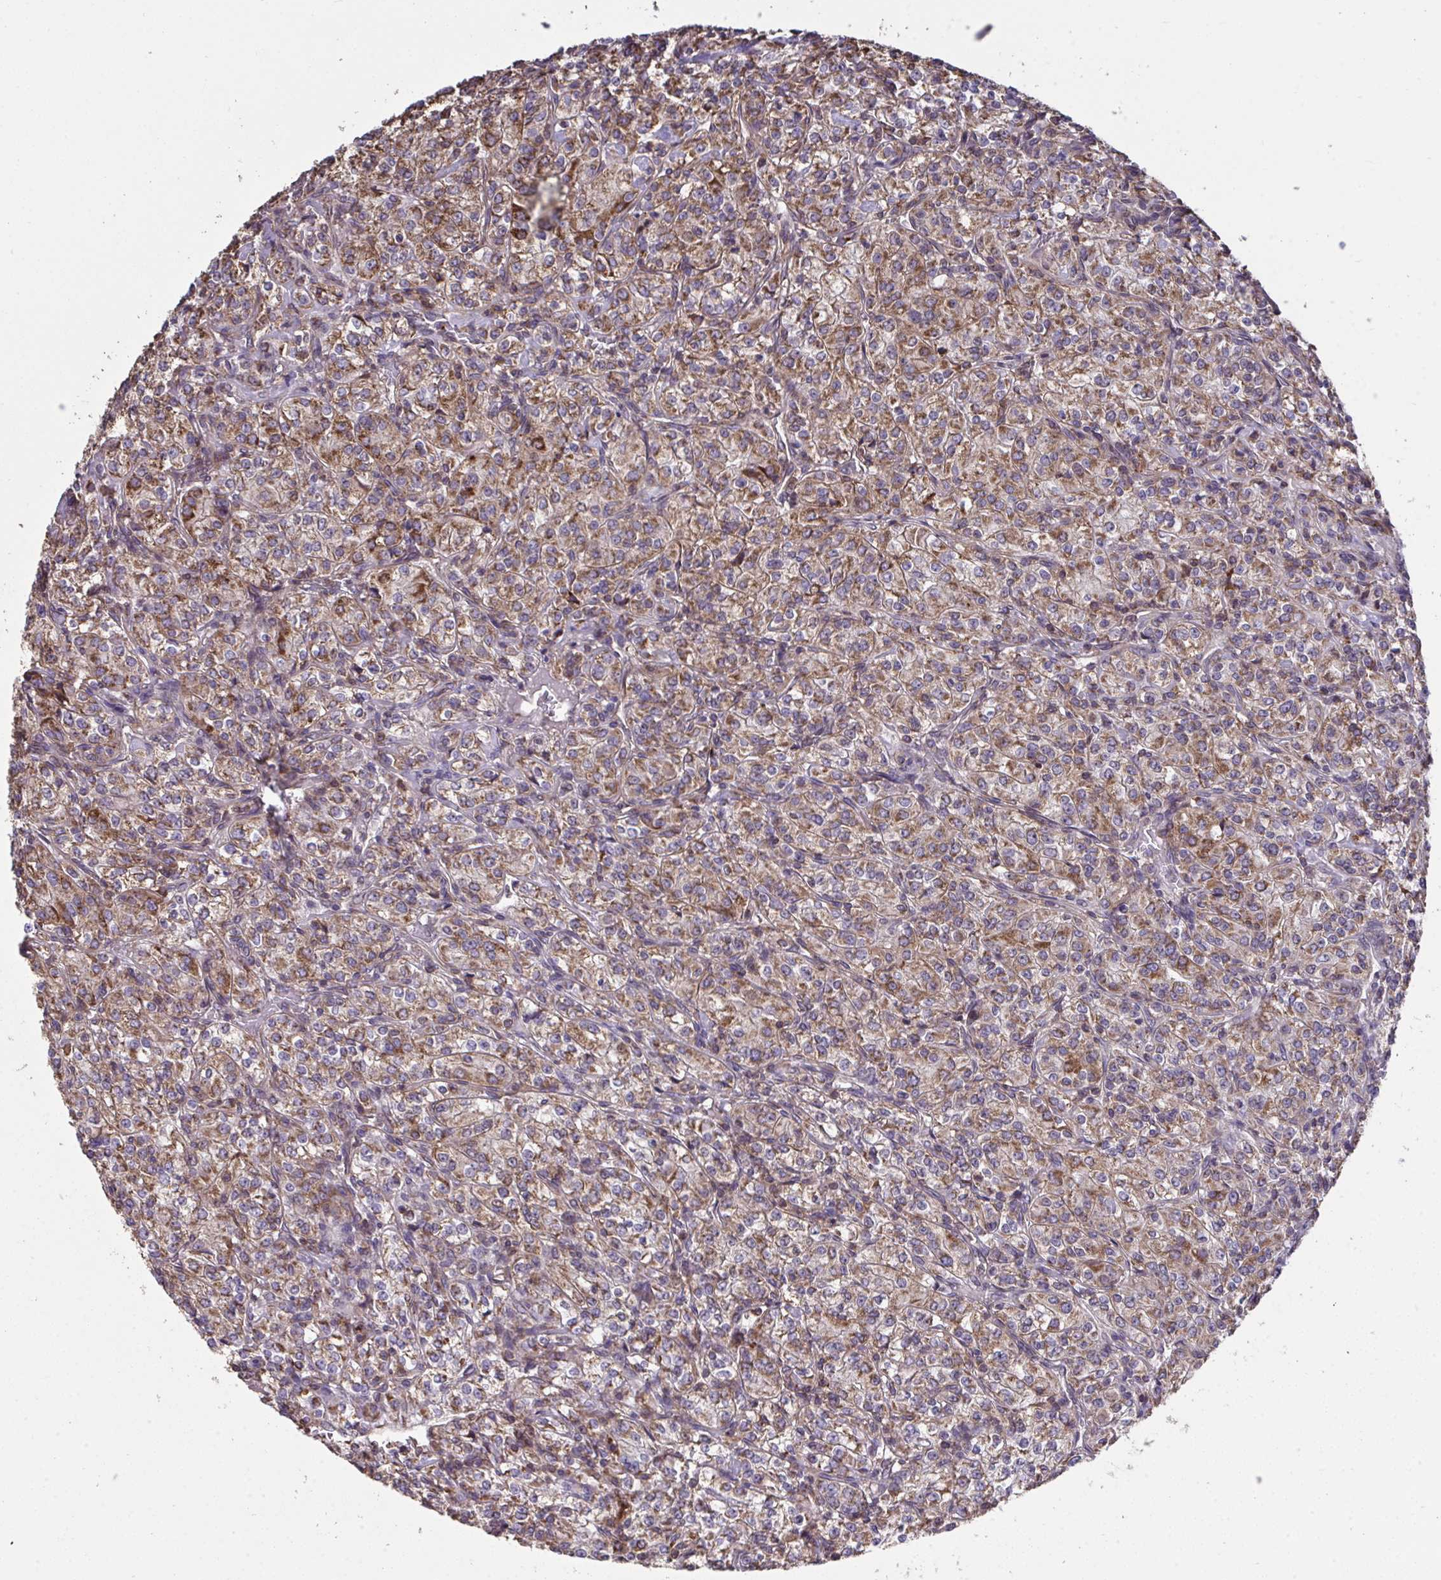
{"staining": {"intensity": "weak", "quantity": ">75%", "location": "cytoplasmic/membranous"}, "tissue": "renal cancer", "cell_type": "Tumor cells", "image_type": "cancer", "snomed": [{"axis": "morphology", "description": "Adenocarcinoma, NOS"}, {"axis": "topography", "description": "Kidney"}], "caption": "High-magnification brightfield microscopy of renal adenocarcinoma stained with DAB (3,3'-diaminobenzidine) (brown) and counterstained with hematoxylin (blue). tumor cells exhibit weak cytoplasmic/membranous expression is present in about>75% of cells.", "gene": "PPM1H", "patient": {"sex": "male", "age": 77}}